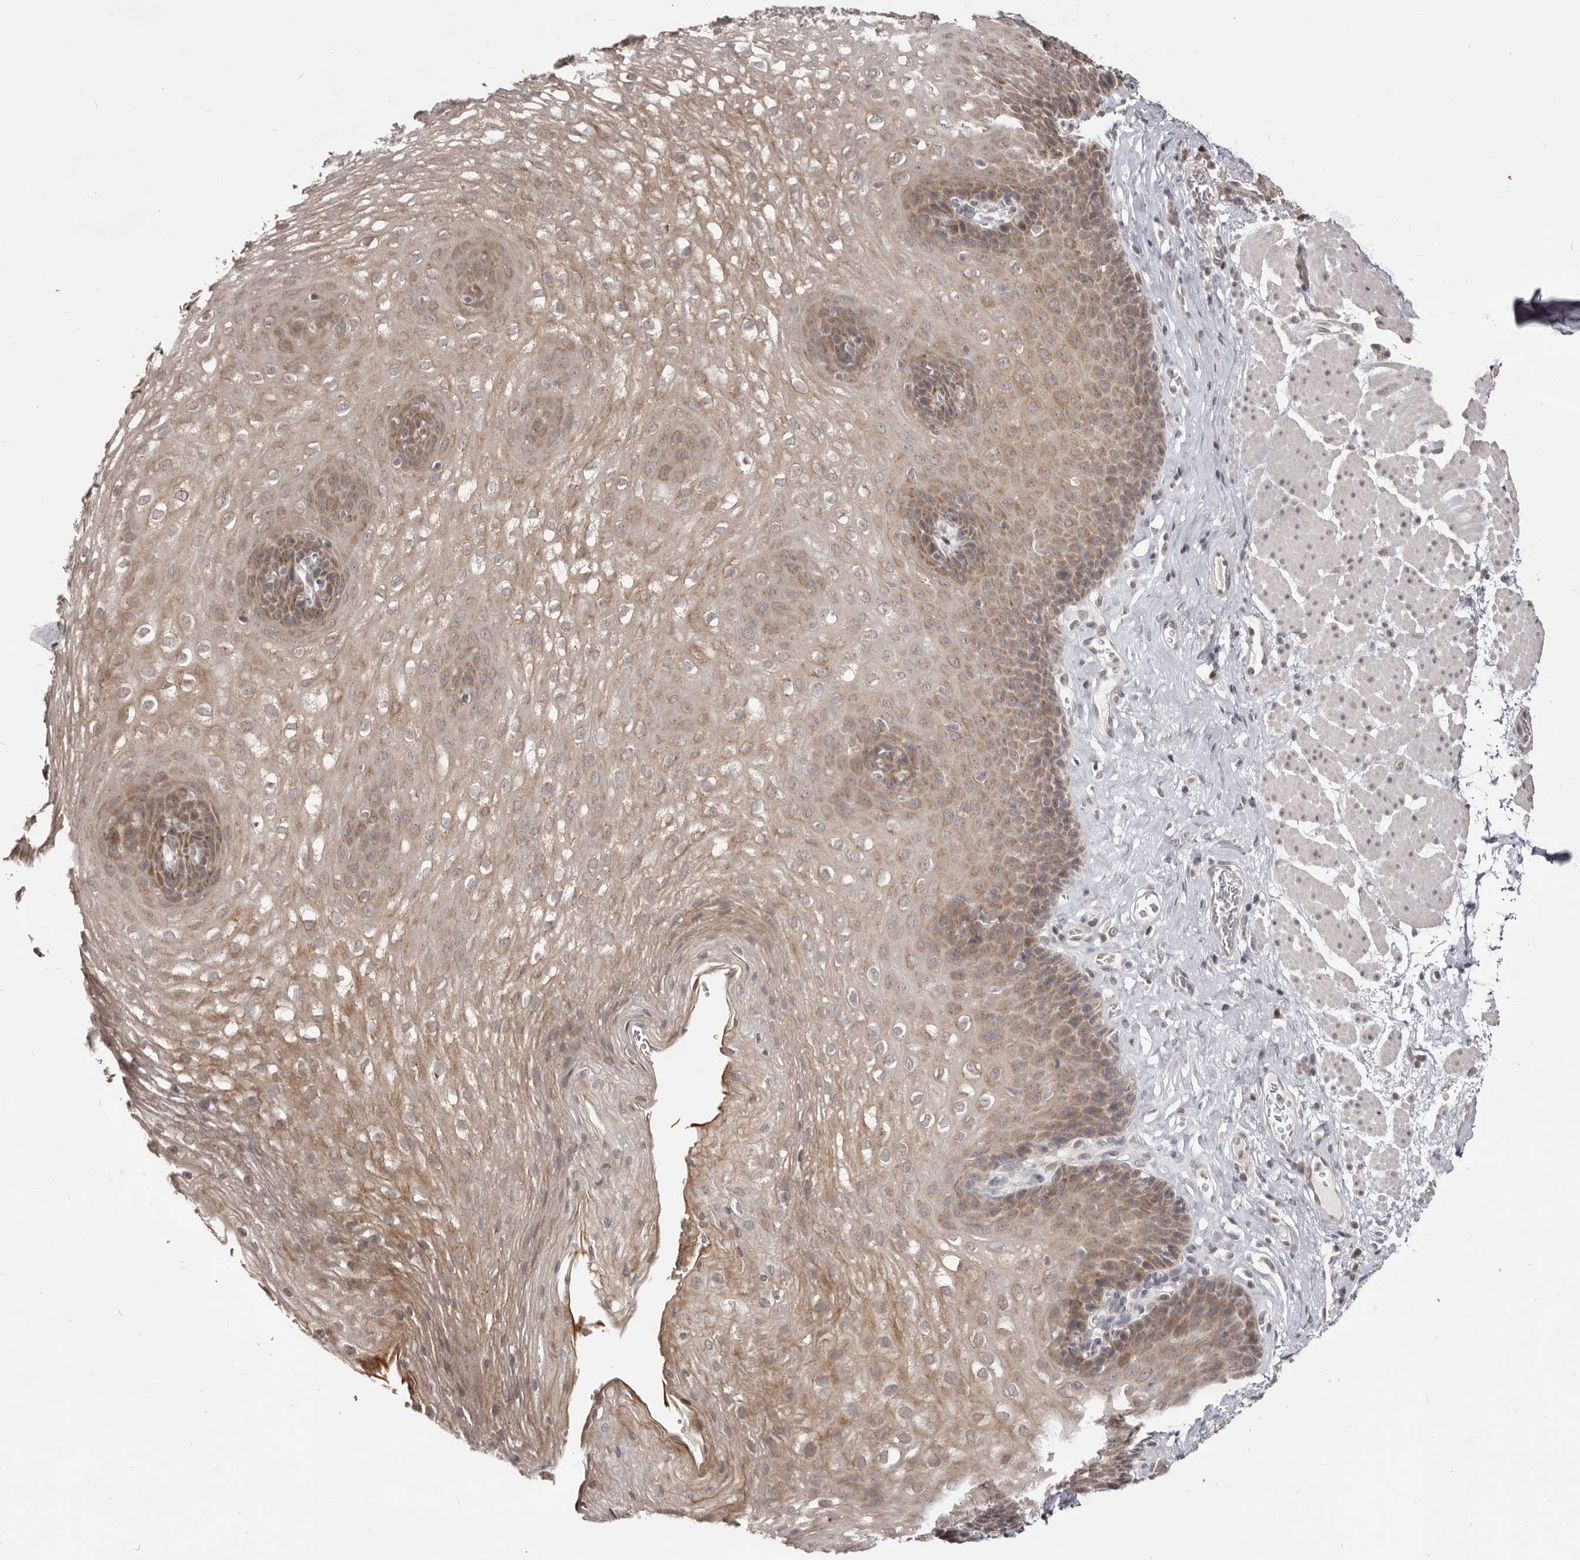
{"staining": {"intensity": "moderate", "quantity": ">75%", "location": "cytoplasmic/membranous"}, "tissue": "esophagus", "cell_type": "Squamous epithelial cells", "image_type": "normal", "snomed": [{"axis": "morphology", "description": "Normal tissue, NOS"}, {"axis": "topography", "description": "Esophagus"}], "caption": "Protein expression analysis of benign human esophagus reveals moderate cytoplasmic/membranous expression in about >75% of squamous epithelial cells.", "gene": "THUMPD1", "patient": {"sex": "female", "age": 66}}